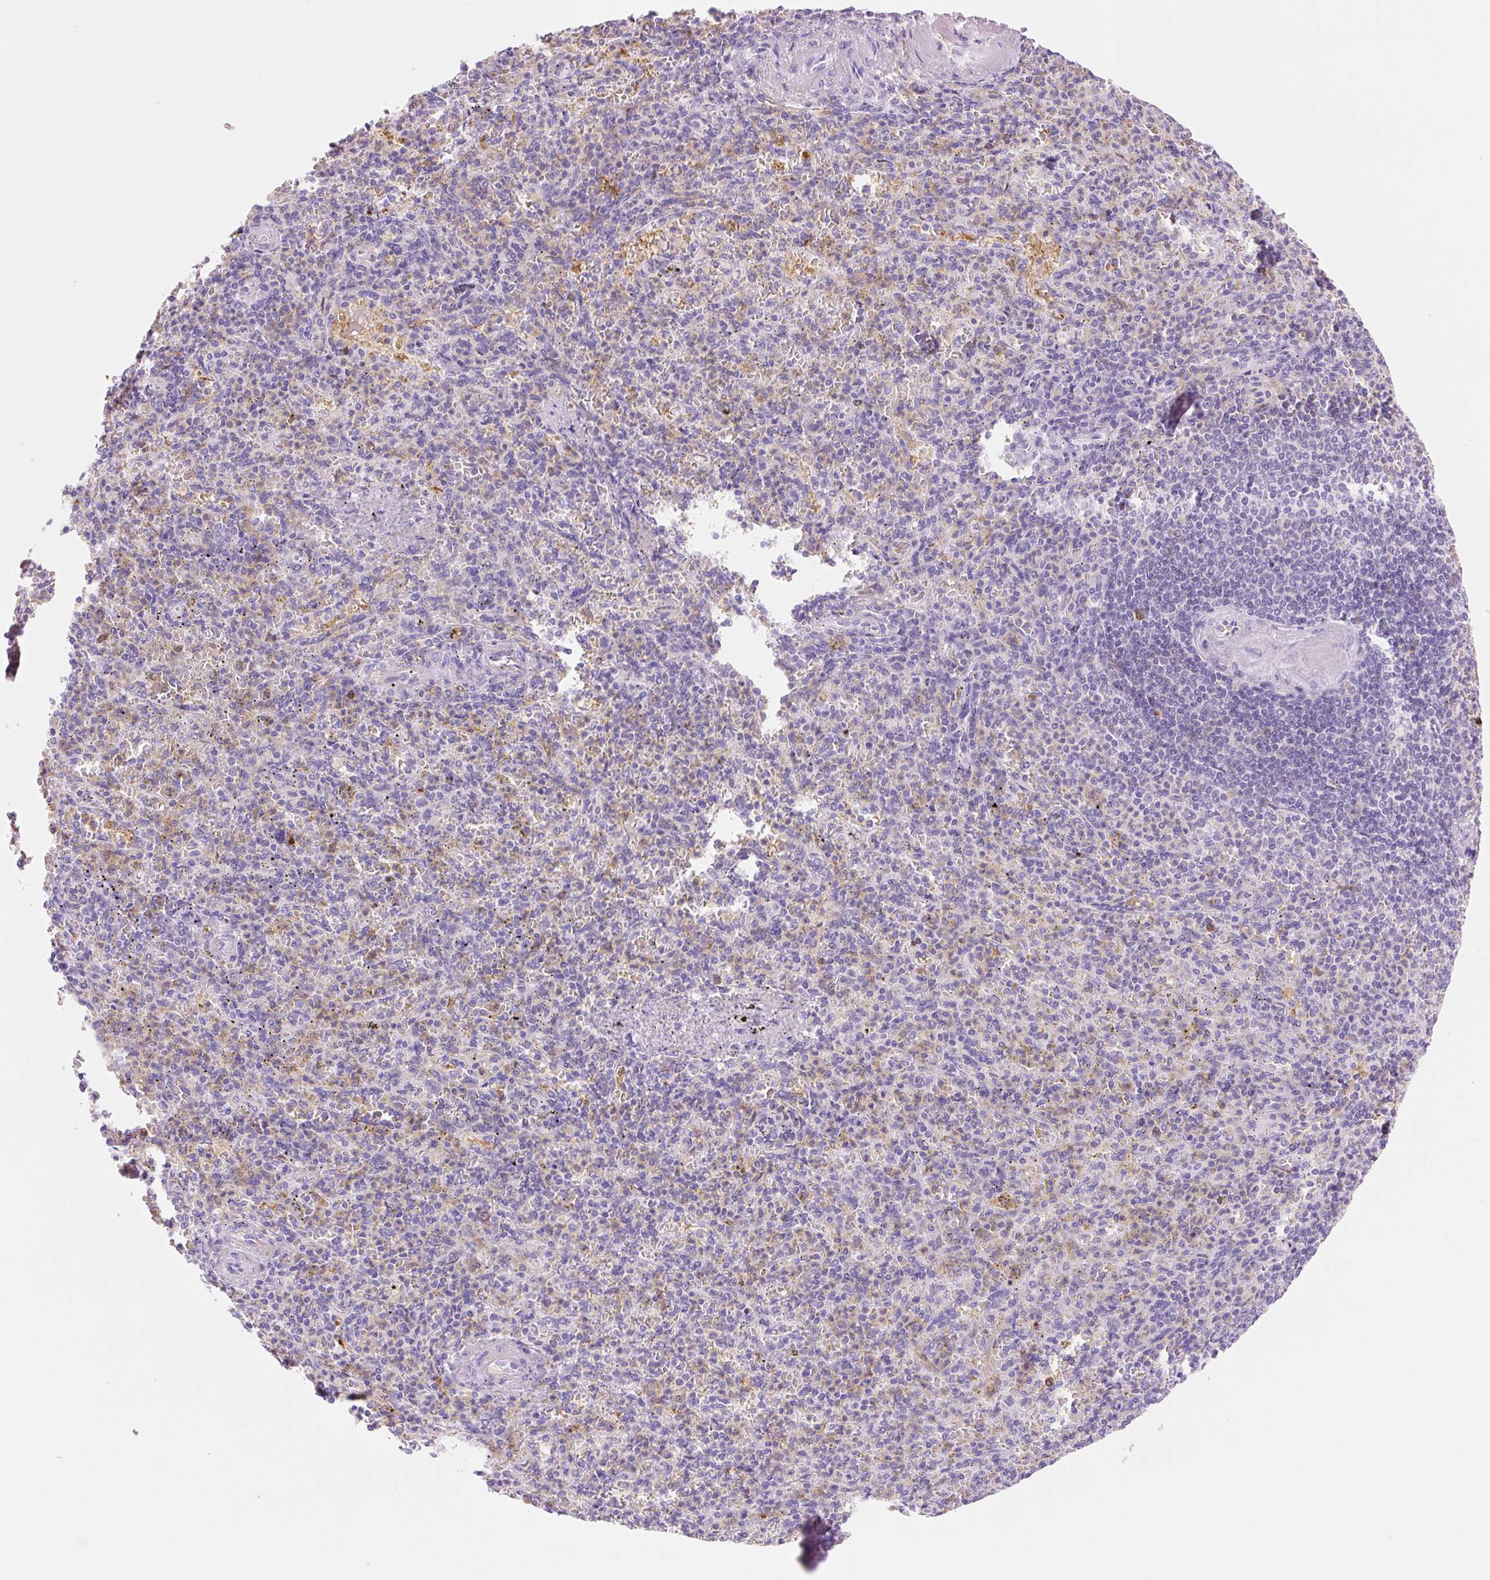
{"staining": {"intensity": "negative", "quantity": "none", "location": "none"}, "tissue": "spleen", "cell_type": "Cells in red pulp", "image_type": "normal", "snomed": [{"axis": "morphology", "description": "Normal tissue, NOS"}, {"axis": "topography", "description": "Spleen"}], "caption": "Image shows no protein staining in cells in red pulp of normal spleen. Brightfield microscopy of immunohistochemistry stained with DAB (3,3'-diaminobenzidine) (brown) and hematoxylin (blue), captured at high magnification.", "gene": "FABP5", "patient": {"sex": "female", "age": 74}}